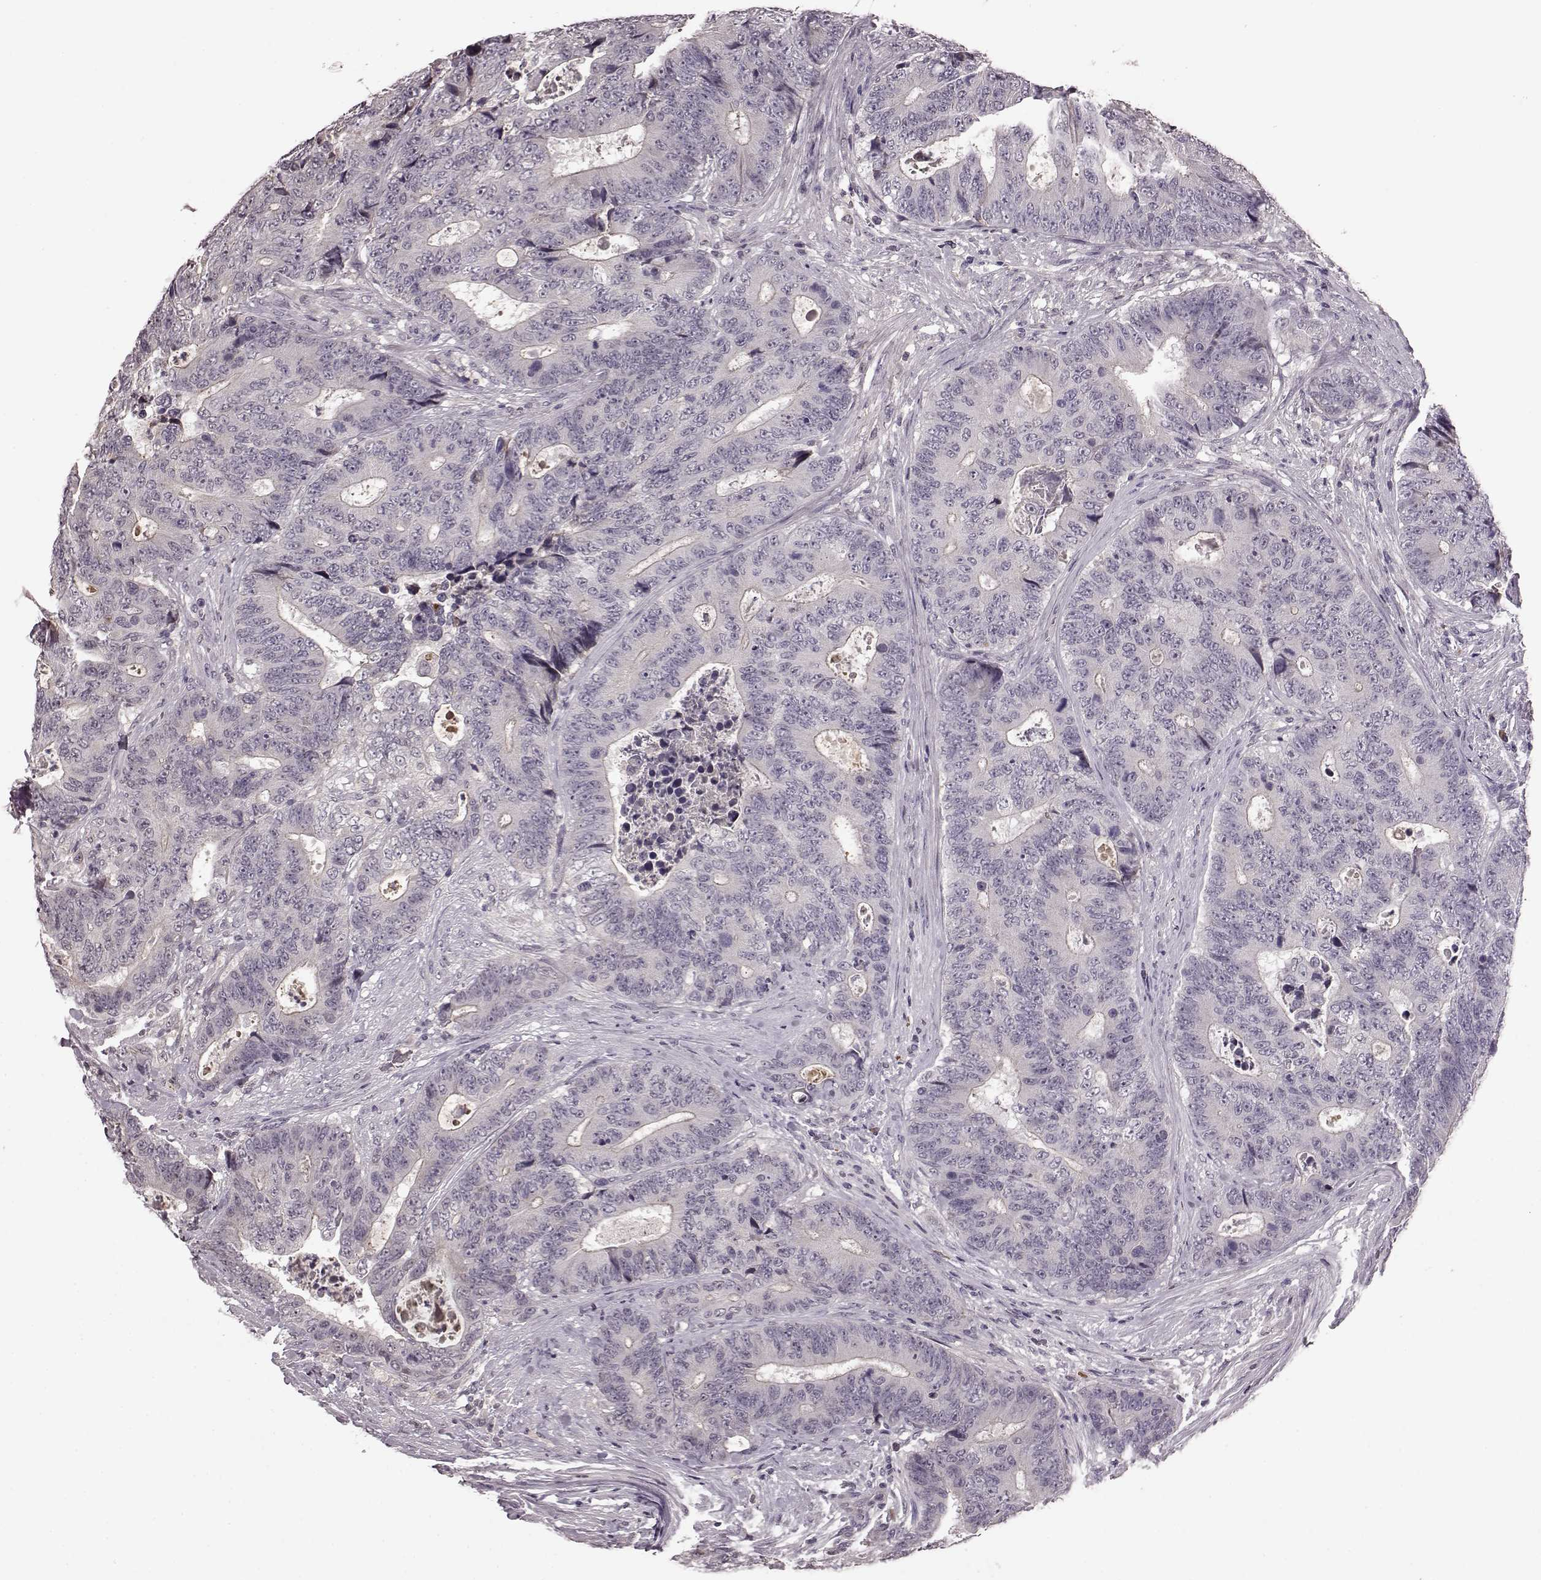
{"staining": {"intensity": "negative", "quantity": "none", "location": "none"}, "tissue": "colorectal cancer", "cell_type": "Tumor cells", "image_type": "cancer", "snomed": [{"axis": "morphology", "description": "Adenocarcinoma, NOS"}, {"axis": "topography", "description": "Colon"}], "caption": "Adenocarcinoma (colorectal) was stained to show a protein in brown. There is no significant staining in tumor cells. (Stains: DAB (3,3'-diaminobenzidine) IHC with hematoxylin counter stain, Microscopy: brightfield microscopy at high magnification).", "gene": "NRL", "patient": {"sex": "female", "age": 48}}